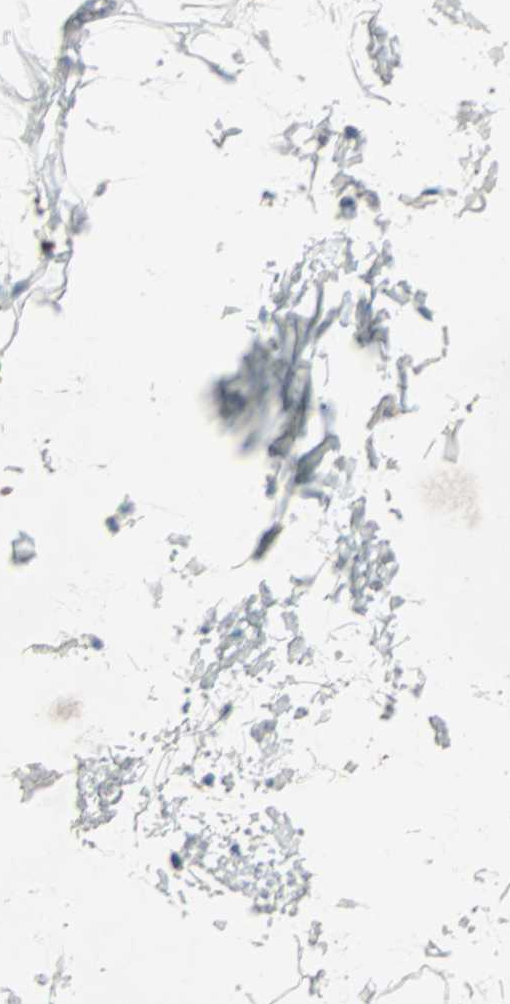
{"staining": {"intensity": "negative", "quantity": "none", "location": "none"}, "tissue": "adipose tissue", "cell_type": "Adipocytes", "image_type": "normal", "snomed": [{"axis": "morphology", "description": "Normal tissue, NOS"}, {"axis": "topography", "description": "Soft tissue"}], "caption": "Adipocytes show no significant staining in unremarkable adipose tissue.", "gene": "LANCL3", "patient": {"sex": "male", "age": 72}}